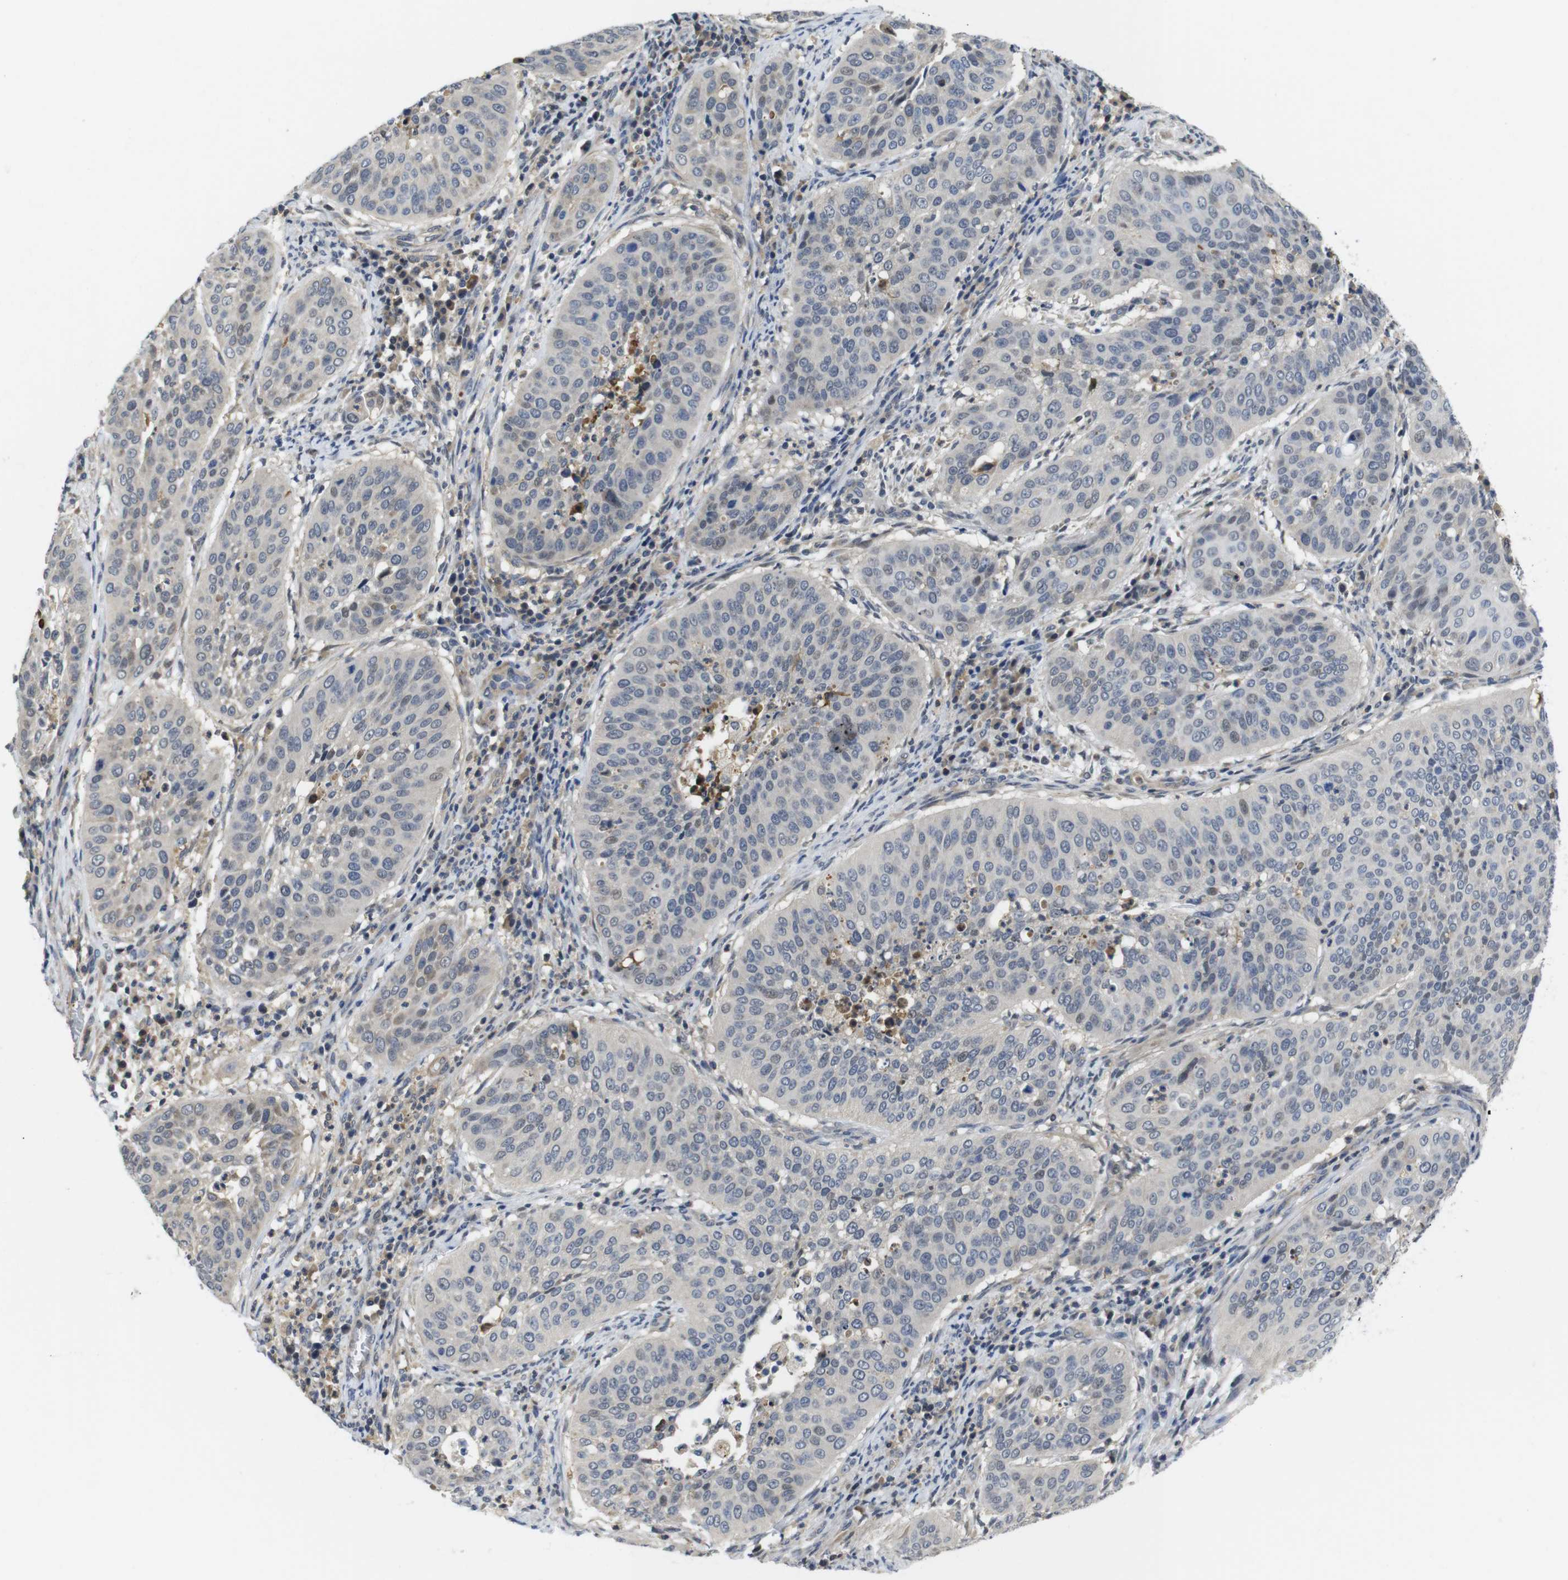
{"staining": {"intensity": "weak", "quantity": "<25%", "location": "nuclear"}, "tissue": "cervical cancer", "cell_type": "Tumor cells", "image_type": "cancer", "snomed": [{"axis": "morphology", "description": "Normal tissue, NOS"}, {"axis": "morphology", "description": "Squamous cell carcinoma, NOS"}, {"axis": "topography", "description": "Cervix"}], "caption": "An immunohistochemistry (IHC) histopathology image of squamous cell carcinoma (cervical) is shown. There is no staining in tumor cells of squamous cell carcinoma (cervical).", "gene": "FNTA", "patient": {"sex": "female", "age": 39}}